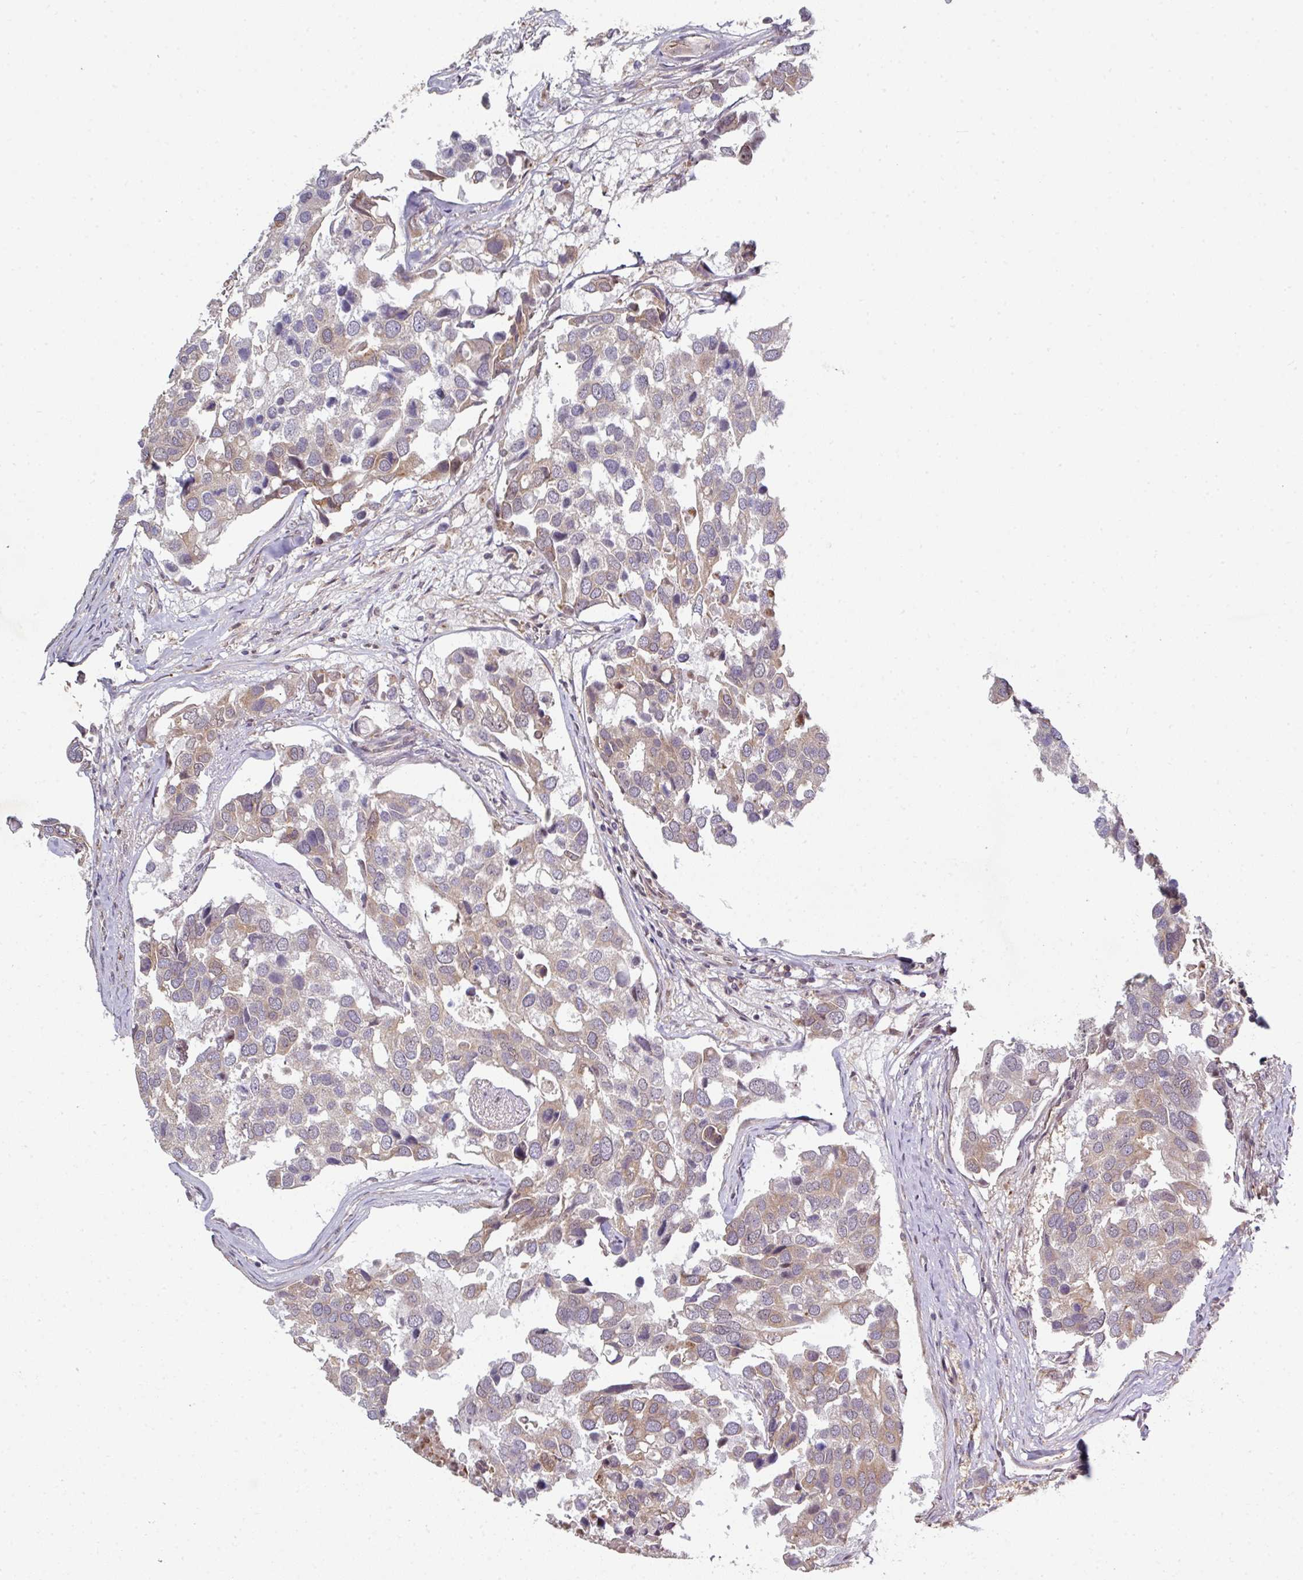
{"staining": {"intensity": "weak", "quantity": "25%-75%", "location": "cytoplasmic/membranous"}, "tissue": "breast cancer", "cell_type": "Tumor cells", "image_type": "cancer", "snomed": [{"axis": "morphology", "description": "Duct carcinoma"}, {"axis": "topography", "description": "Breast"}], "caption": "Human intraductal carcinoma (breast) stained with a protein marker displays weak staining in tumor cells.", "gene": "CAMLG", "patient": {"sex": "female", "age": 83}}